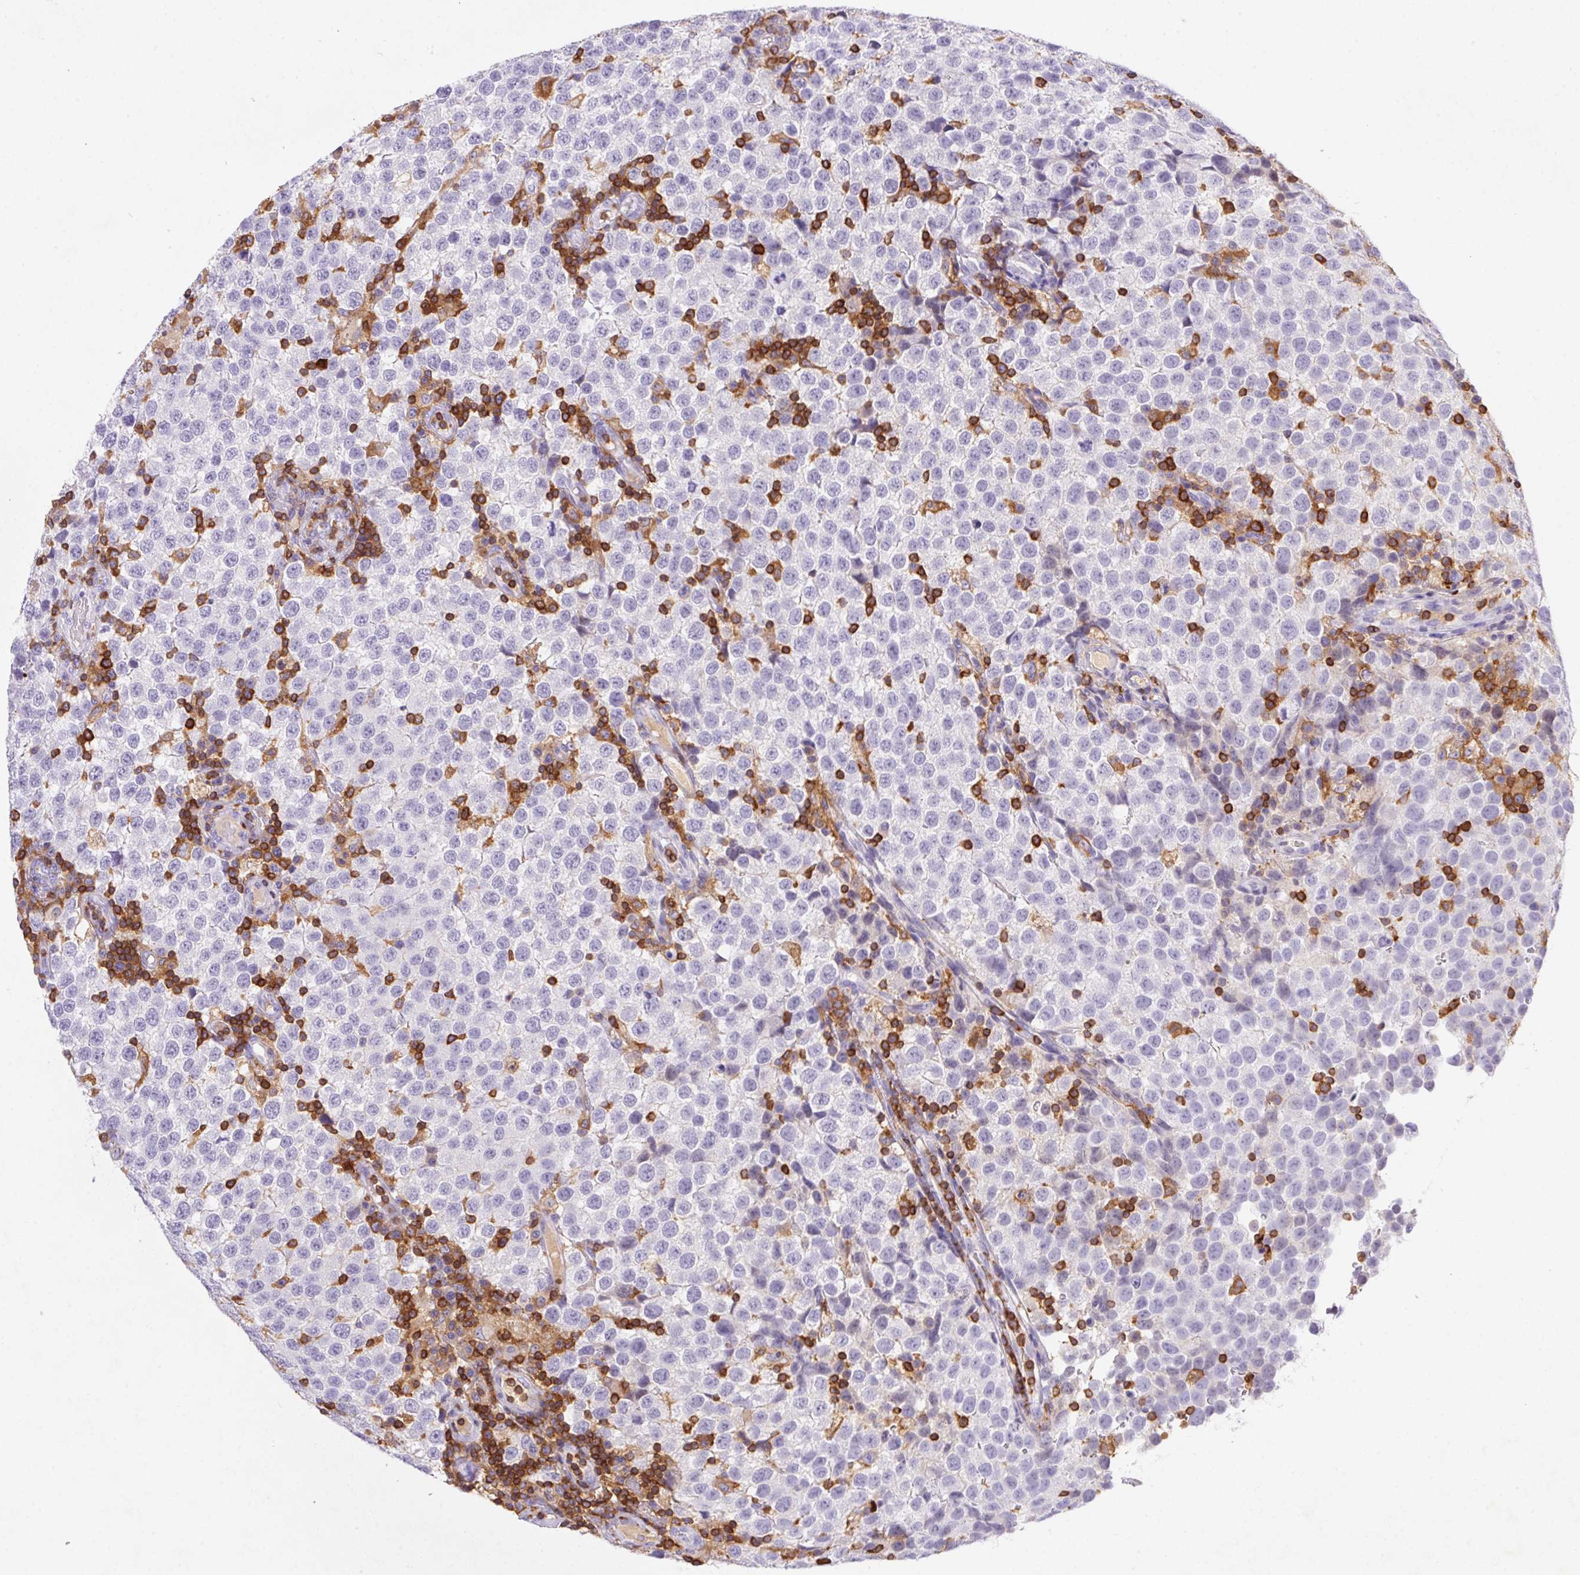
{"staining": {"intensity": "negative", "quantity": "none", "location": "none"}, "tissue": "testis cancer", "cell_type": "Tumor cells", "image_type": "cancer", "snomed": [{"axis": "morphology", "description": "Seminoma, NOS"}, {"axis": "topography", "description": "Testis"}], "caption": "DAB immunohistochemical staining of human testis cancer (seminoma) demonstrates no significant staining in tumor cells.", "gene": "APBB1IP", "patient": {"sex": "male", "age": 34}}